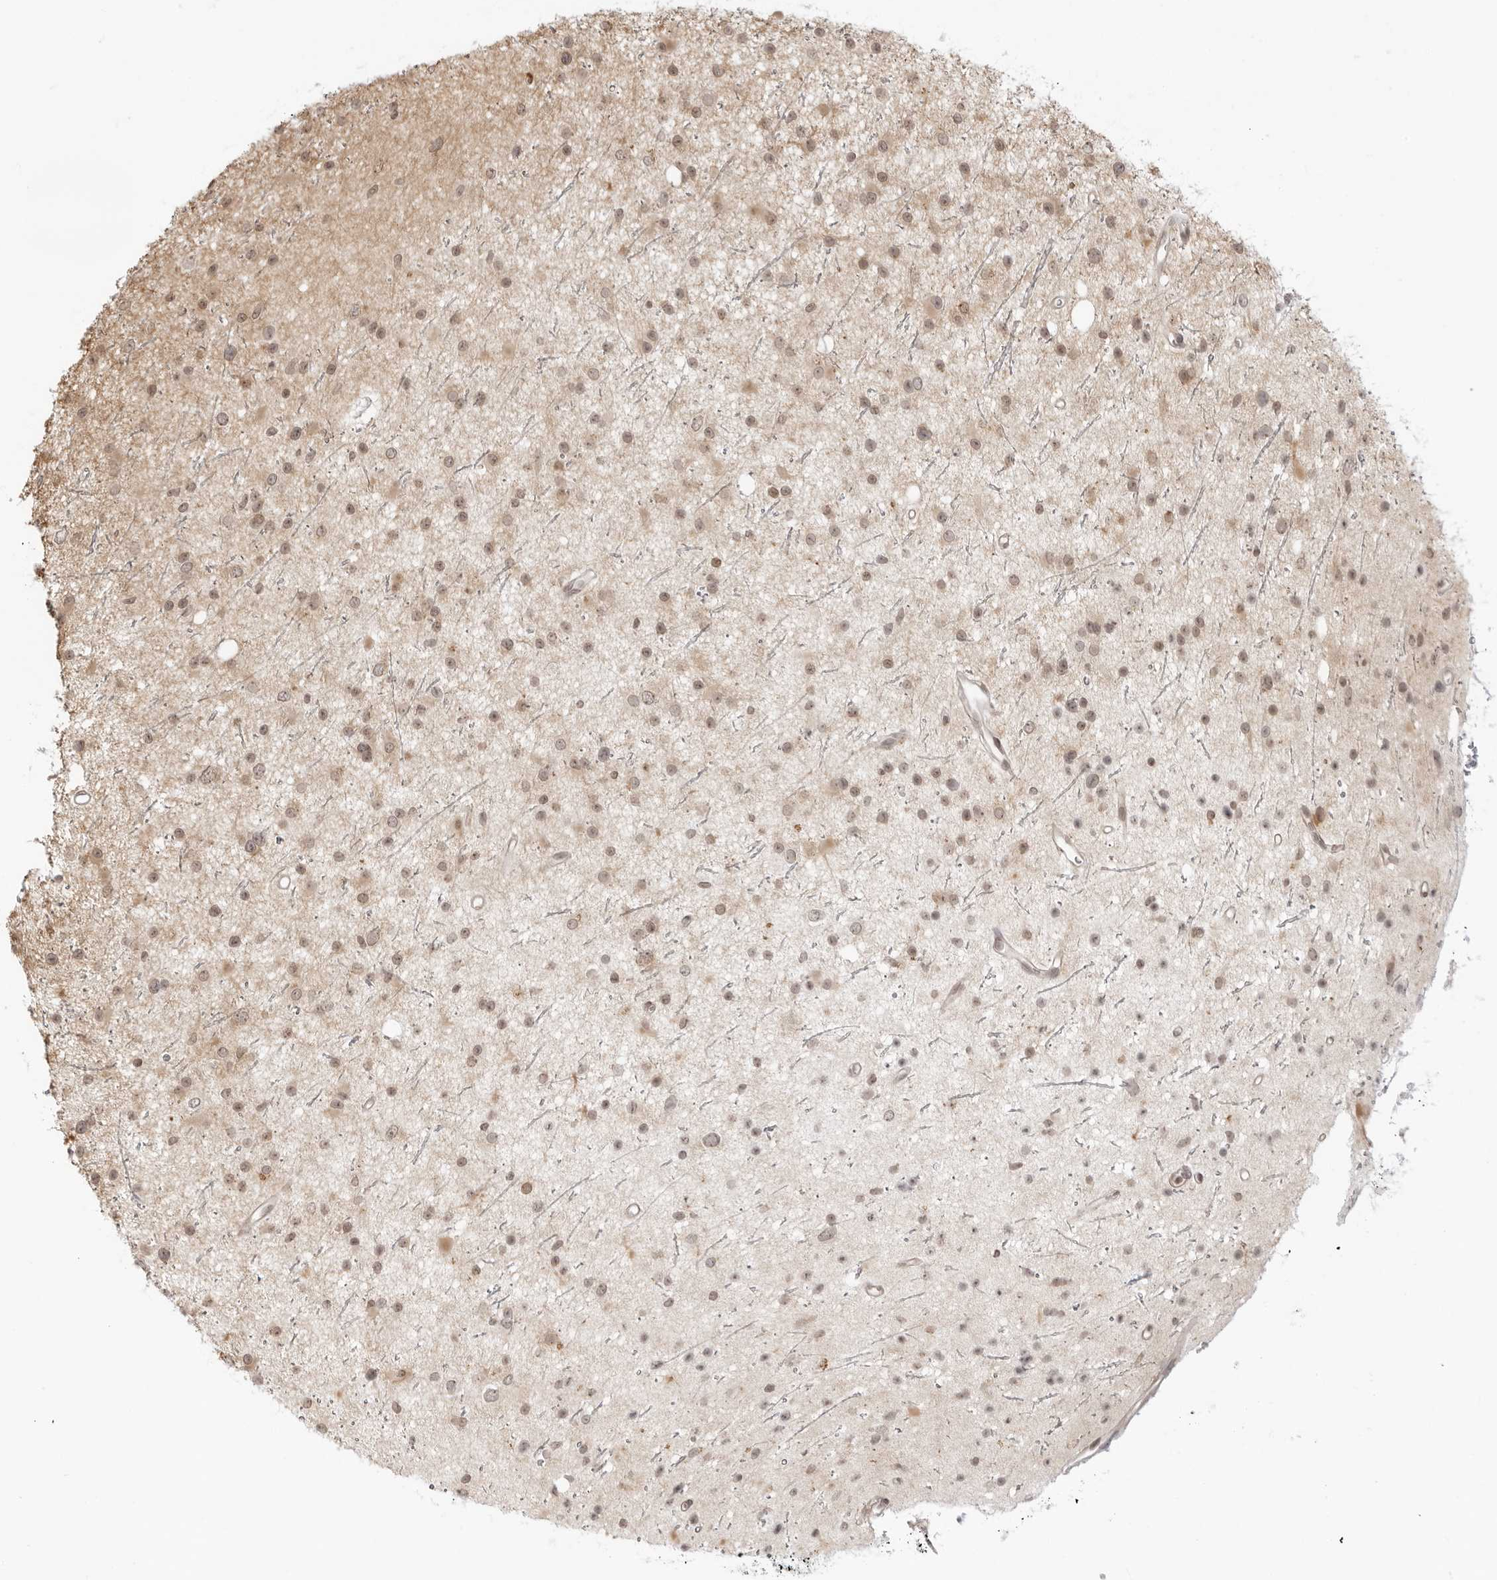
{"staining": {"intensity": "weak", "quantity": ">75%", "location": "cytoplasmic/membranous,nuclear"}, "tissue": "glioma", "cell_type": "Tumor cells", "image_type": "cancer", "snomed": [{"axis": "morphology", "description": "Glioma, malignant, Low grade"}, {"axis": "topography", "description": "Cerebral cortex"}], "caption": "Protein expression by immunohistochemistry displays weak cytoplasmic/membranous and nuclear staining in approximately >75% of tumor cells in glioma. (Stains: DAB (3,3'-diaminobenzidine) in brown, nuclei in blue, Microscopy: brightfield microscopy at high magnification).", "gene": "PRRC2C", "patient": {"sex": "female", "age": 39}}